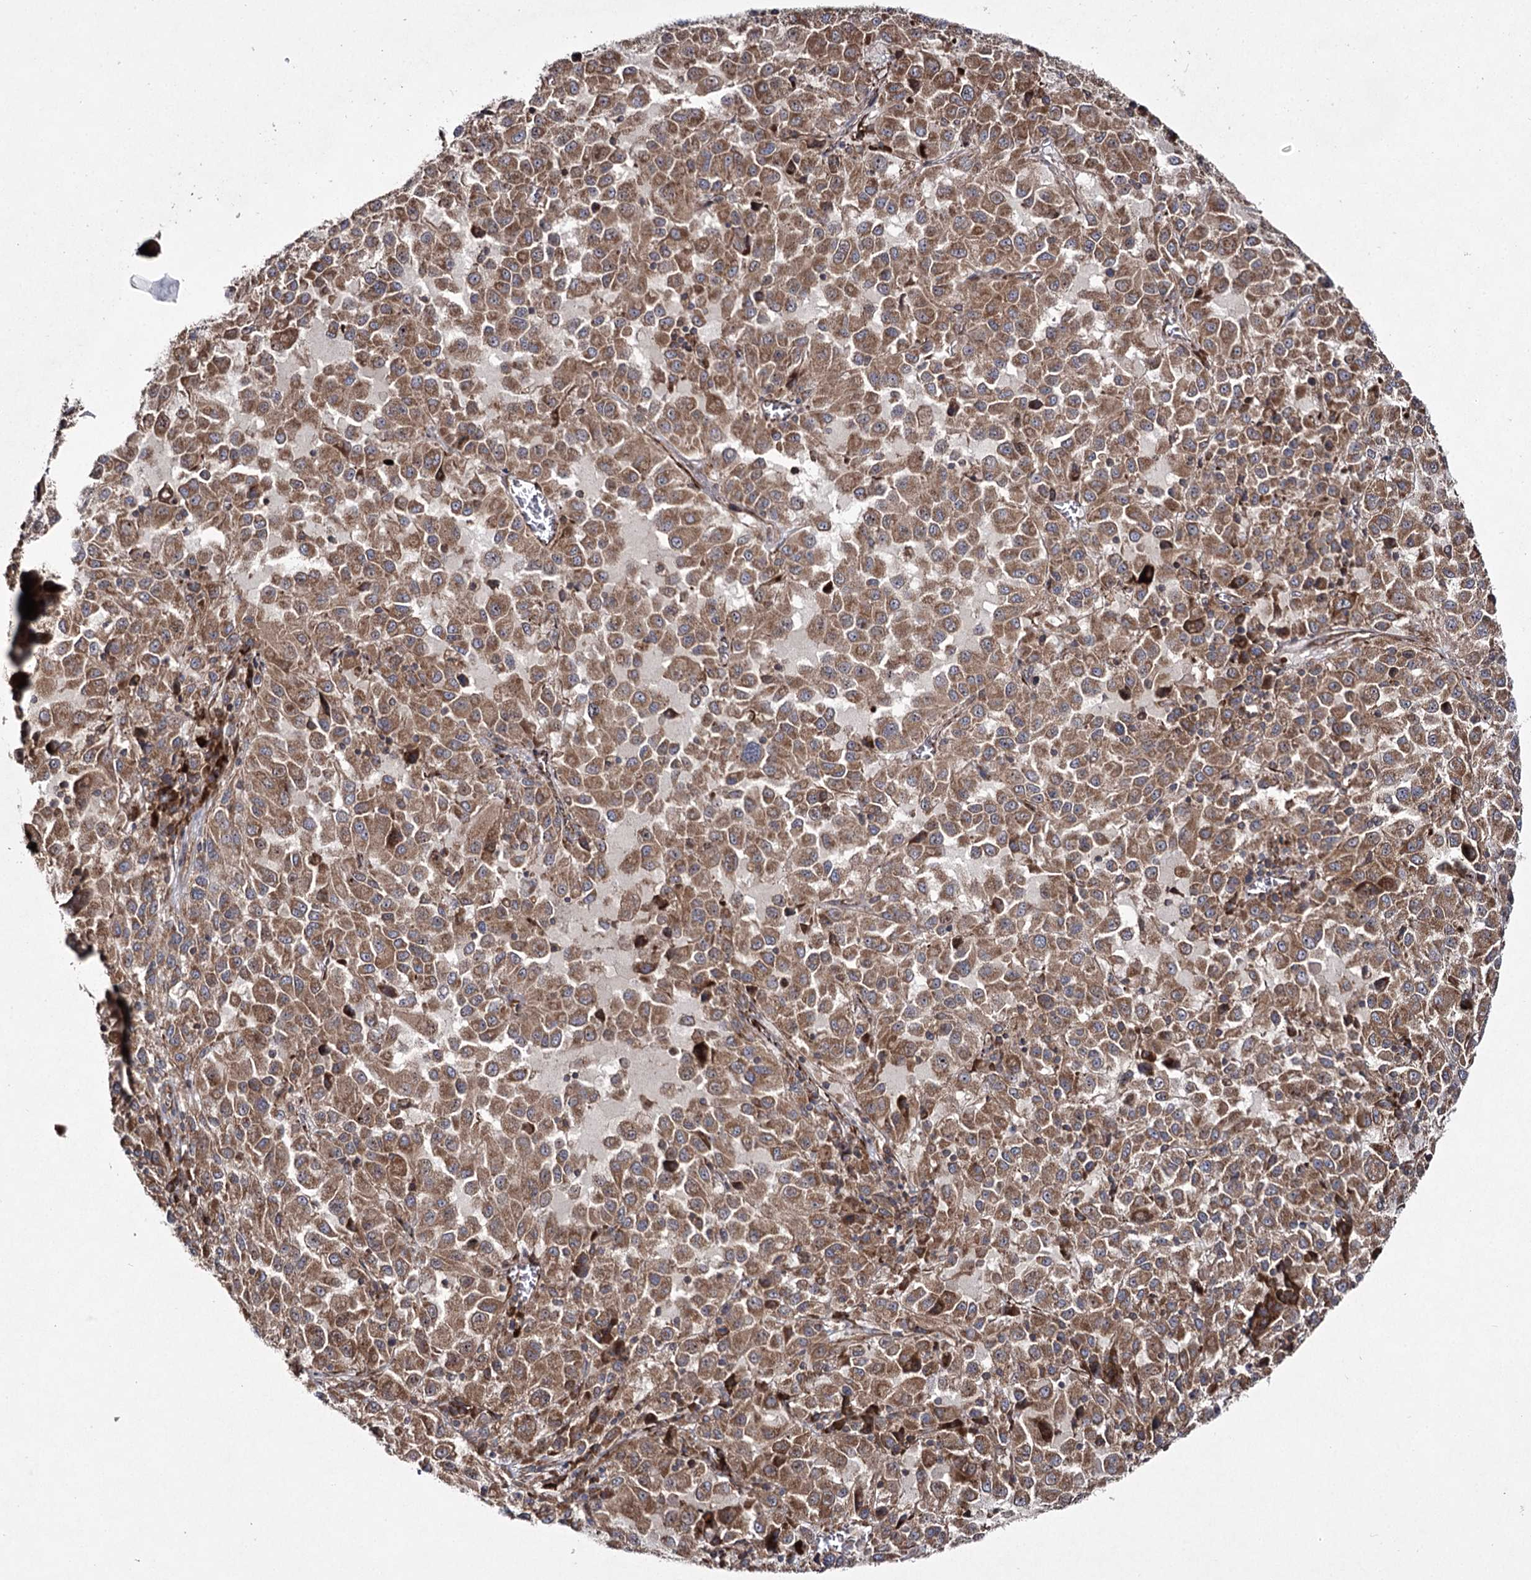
{"staining": {"intensity": "moderate", "quantity": ">75%", "location": "cytoplasmic/membranous"}, "tissue": "melanoma", "cell_type": "Tumor cells", "image_type": "cancer", "snomed": [{"axis": "morphology", "description": "Malignant melanoma, Metastatic site"}, {"axis": "topography", "description": "Lung"}], "caption": "Malignant melanoma (metastatic site) was stained to show a protein in brown. There is medium levels of moderate cytoplasmic/membranous expression in about >75% of tumor cells. (brown staining indicates protein expression, while blue staining denotes nuclei).", "gene": "HECTD2", "patient": {"sex": "male", "age": 64}}